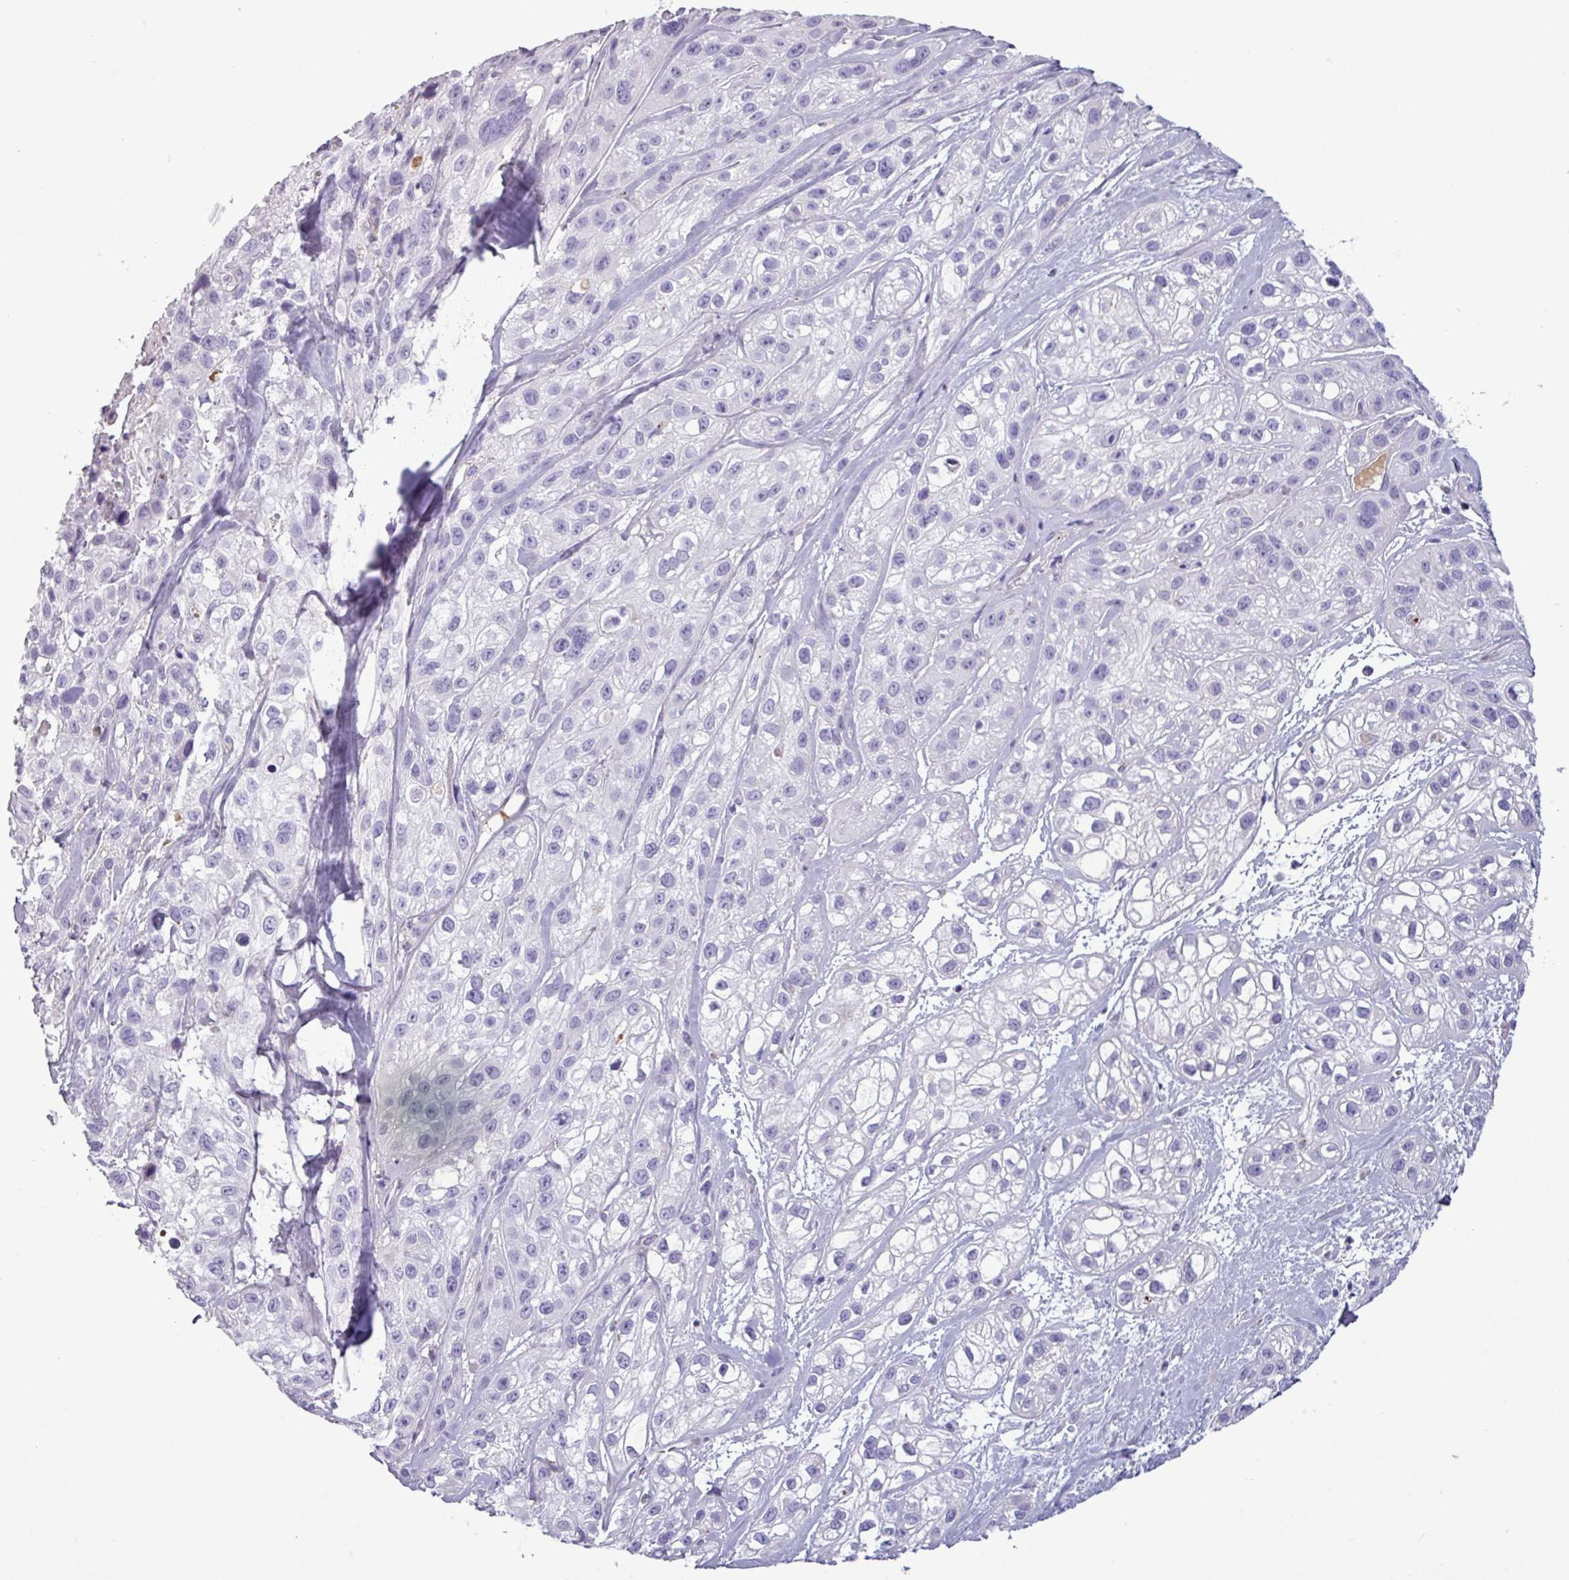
{"staining": {"intensity": "negative", "quantity": "none", "location": "none"}, "tissue": "skin cancer", "cell_type": "Tumor cells", "image_type": "cancer", "snomed": [{"axis": "morphology", "description": "Squamous cell carcinoma, NOS"}, {"axis": "topography", "description": "Skin"}], "caption": "DAB (3,3'-diaminobenzidine) immunohistochemical staining of human squamous cell carcinoma (skin) exhibits no significant staining in tumor cells.", "gene": "C4B", "patient": {"sex": "male", "age": 82}}